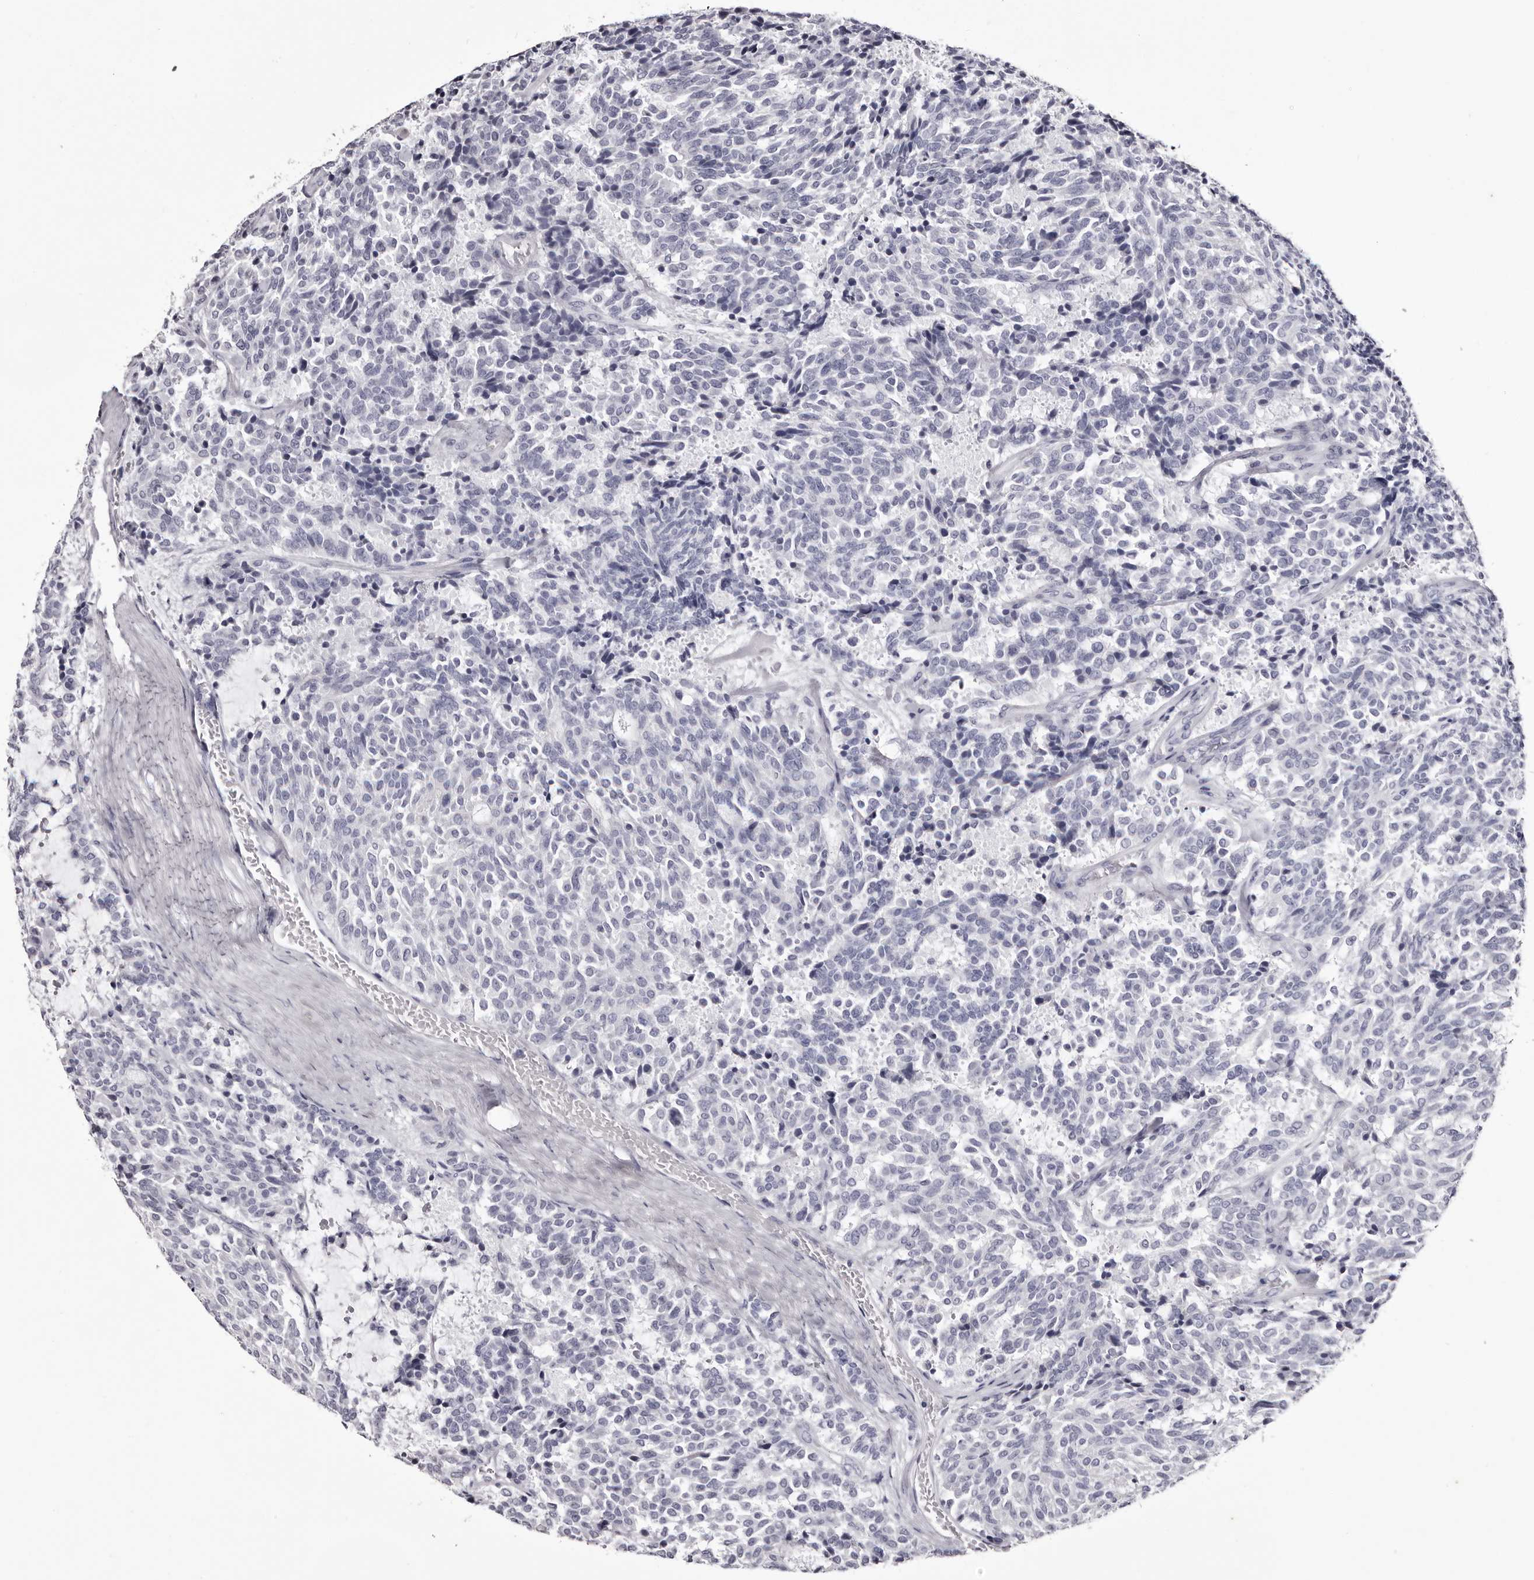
{"staining": {"intensity": "negative", "quantity": "none", "location": "none"}, "tissue": "carcinoid", "cell_type": "Tumor cells", "image_type": "cancer", "snomed": [{"axis": "morphology", "description": "Carcinoid, malignant, NOS"}, {"axis": "topography", "description": "Pancreas"}], "caption": "Immunohistochemistry (IHC) of malignant carcinoid demonstrates no positivity in tumor cells.", "gene": "CA6", "patient": {"sex": "female", "age": 54}}